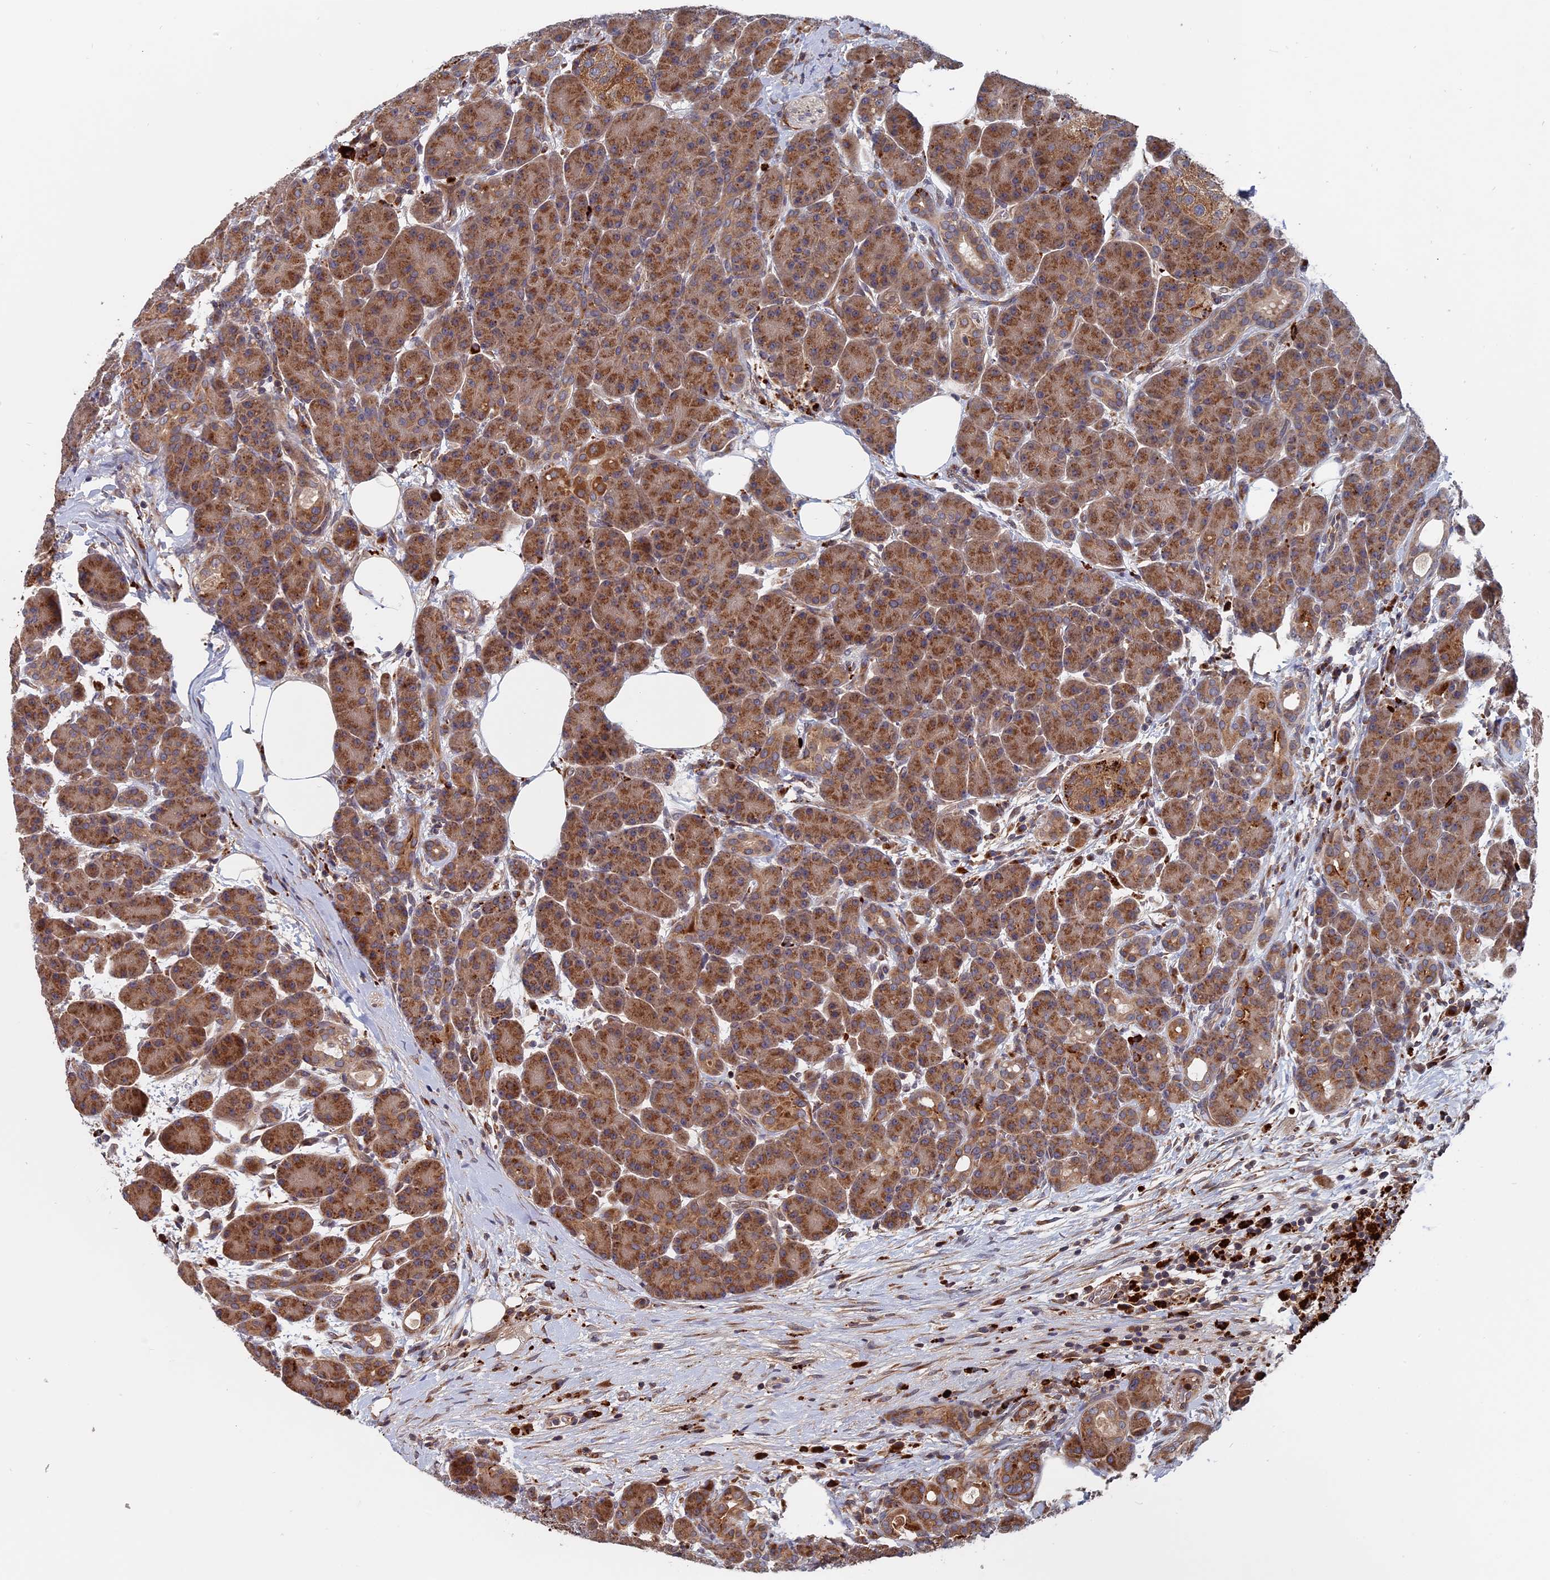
{"staining": {"intensity": "moderate", "quantity": ">75%", "location": "cytoplasmic/membranous"}, "tissue": "pancreas", "cell_type": "Exocrine glandular cells", "image_type": "normal", "snomed": [{"axis": "morphology", "description": "Normal tissue, NOS"}, {"axis": "topography", "description": "Pancreas"}], "caption": "Immunohistochemical staining of unremarkable pancreas displays moderate cytoplasmic/membranous protein positivity in approximately >75% of exocrine glandular cells.", "gene": "TRAPPC2L", "patient": {"sex": "male", "age": 63}}